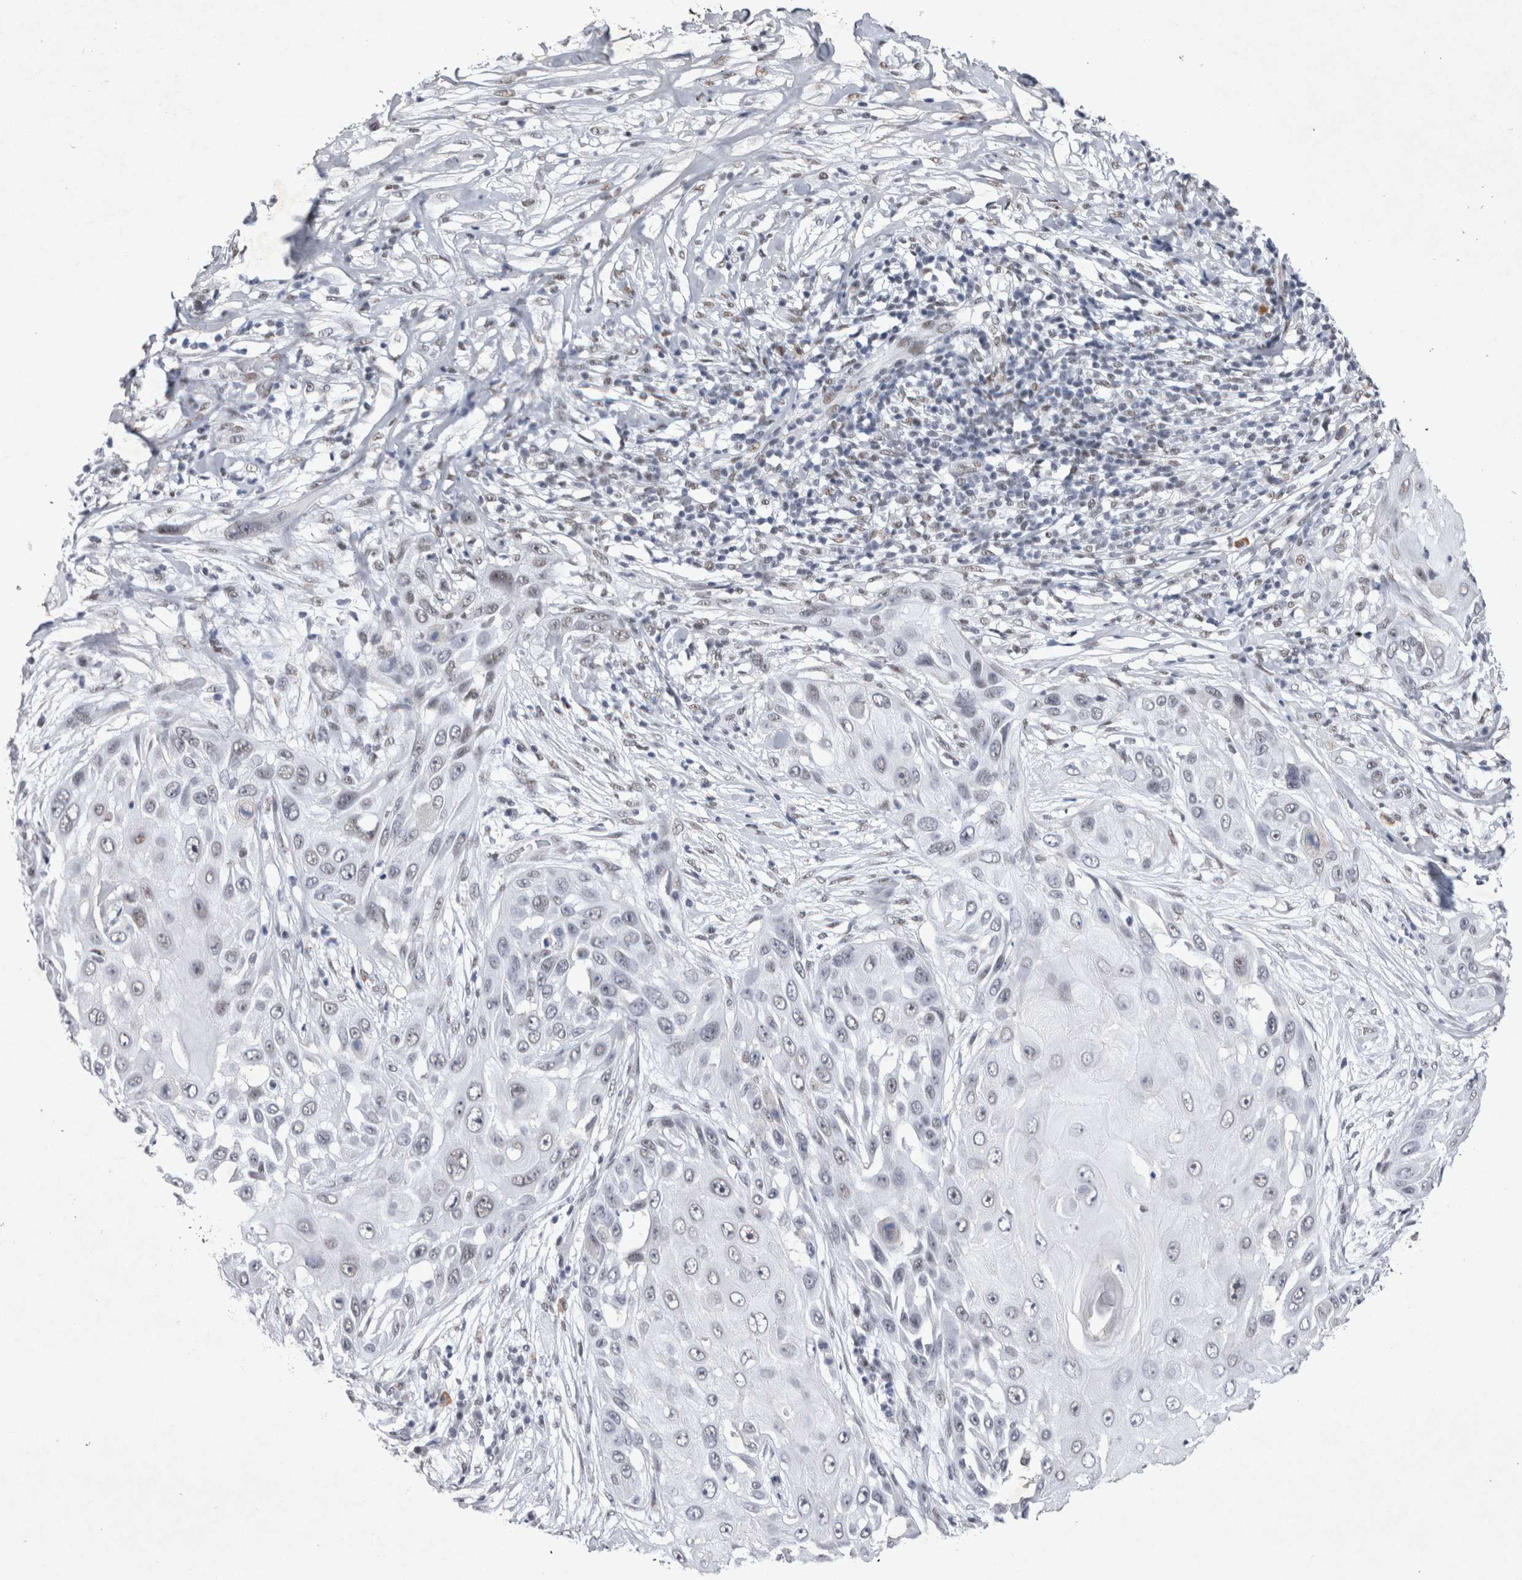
{"staining": {"intensity": "negative", "quantity": "none", "location": "none"}, "tissue": "skin cancer", "cell_type": "Tumor cells", "image_type": "cancer", "snomed": [{"axis": "morphology", "description": "Squamous cell carcinoma, NOS"}, {"axis": "topography", "description": "Skin"}], "caption": "Tumor cells are negative for protein expression in human skin cancer (squamous cell carcinoma). (DAB IHC visualized using brightfield microscopy, high magnification).", "gene": "RBM6", "patient": {"sex": "female", "age": 44}}